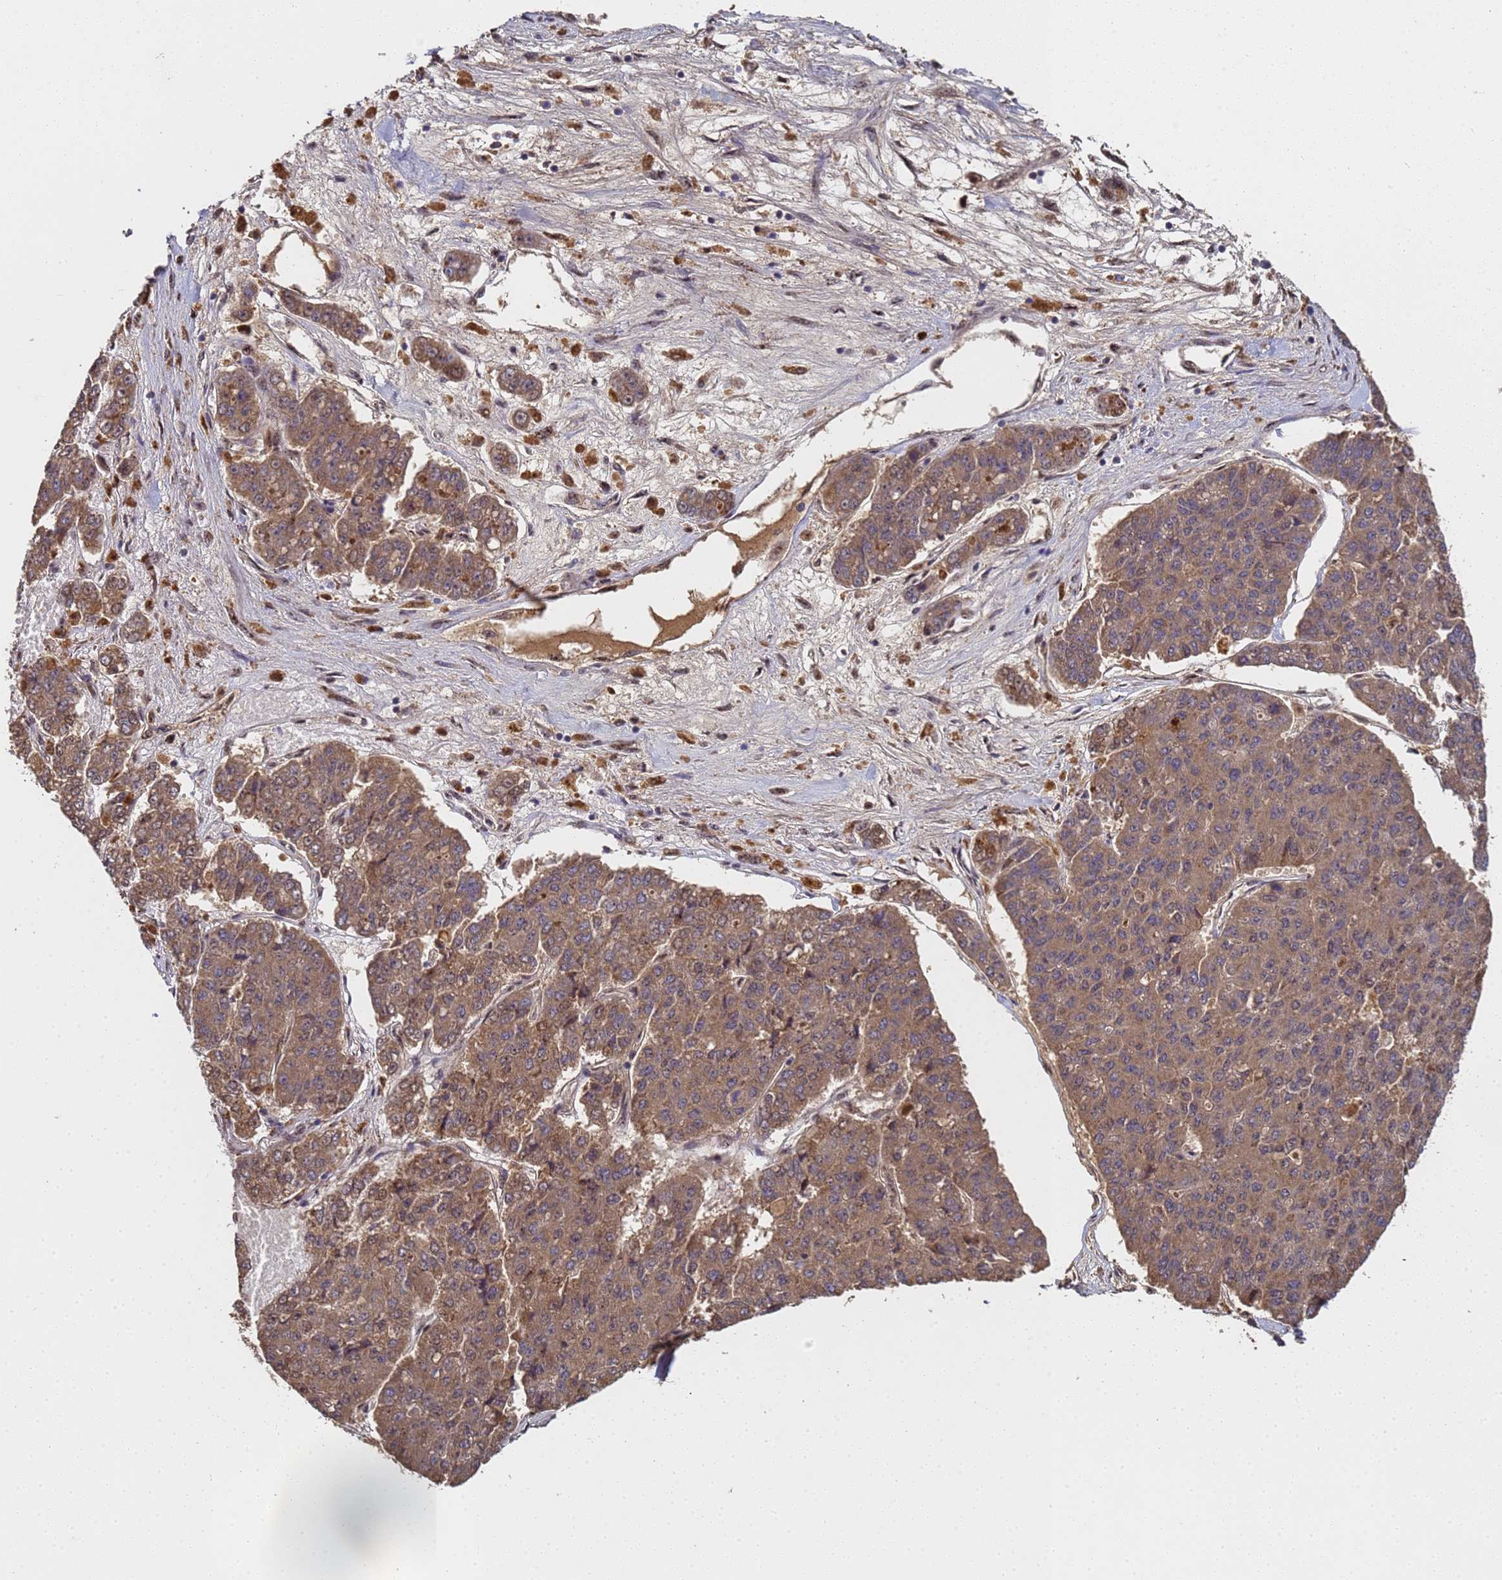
{"staining": {"intensity": "moderate", "quantity": ">75%", "location": "cytoplasmic/membranous"}, "tissue": "pancreatic cancer", "cell_type": "Tumor cells", "image_type": "cancer", "snomed": [{"axis": "morphology", "description": "Adenocarcinoma, NOS"}, {"axis": "topography", "description": "Pancreas"}], "caption": "Pancreatic adenocarcinoma stained with immunohistochemistry demonstrates moderate cytoplasmic/membranous expression in approximately >75% of tumor cells.", "gene": "SECISBP2", "patient": {"sex": "male", "age": 50}}